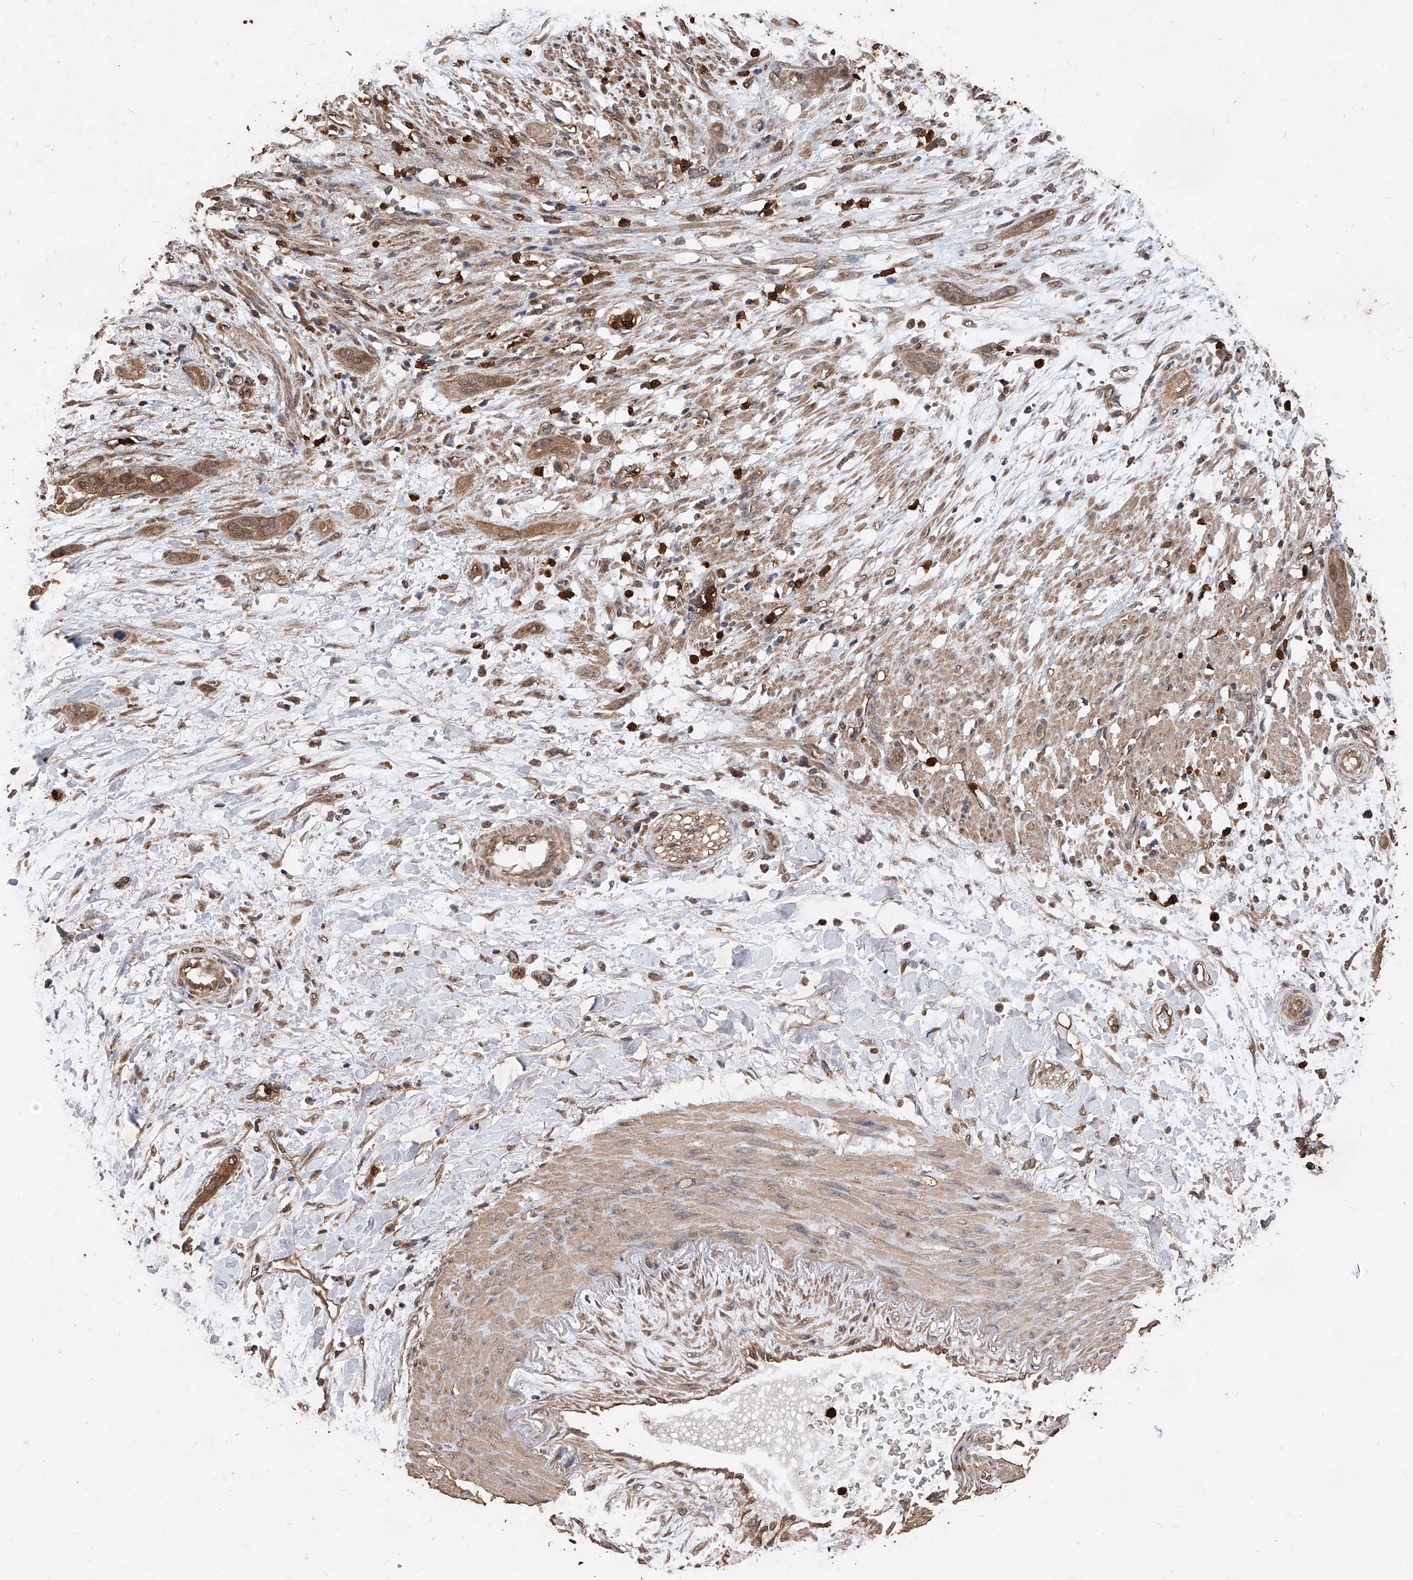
{"staining": {"intensity": "moderate", "quantity": ">75%", "location": "cytoplasmic/membranous,nuclear"}, "tissue": "pancreatic cancer", "cell_type": "Tumor cells", "image_type": "cancer", "snomed": [{"axis": "morphology", "description": "Adenocarcinoma, NOS"}, {"axis": "topography", "description": "Pancreas"}], "caption": "A micrograph of pancreatic cancer stained for a protein shows moderate cytoplasmic/membranous and nuclear brown staining in tumor cells.", "gene": "UCP2", "patient": {"sex": "female", "age": 60}}